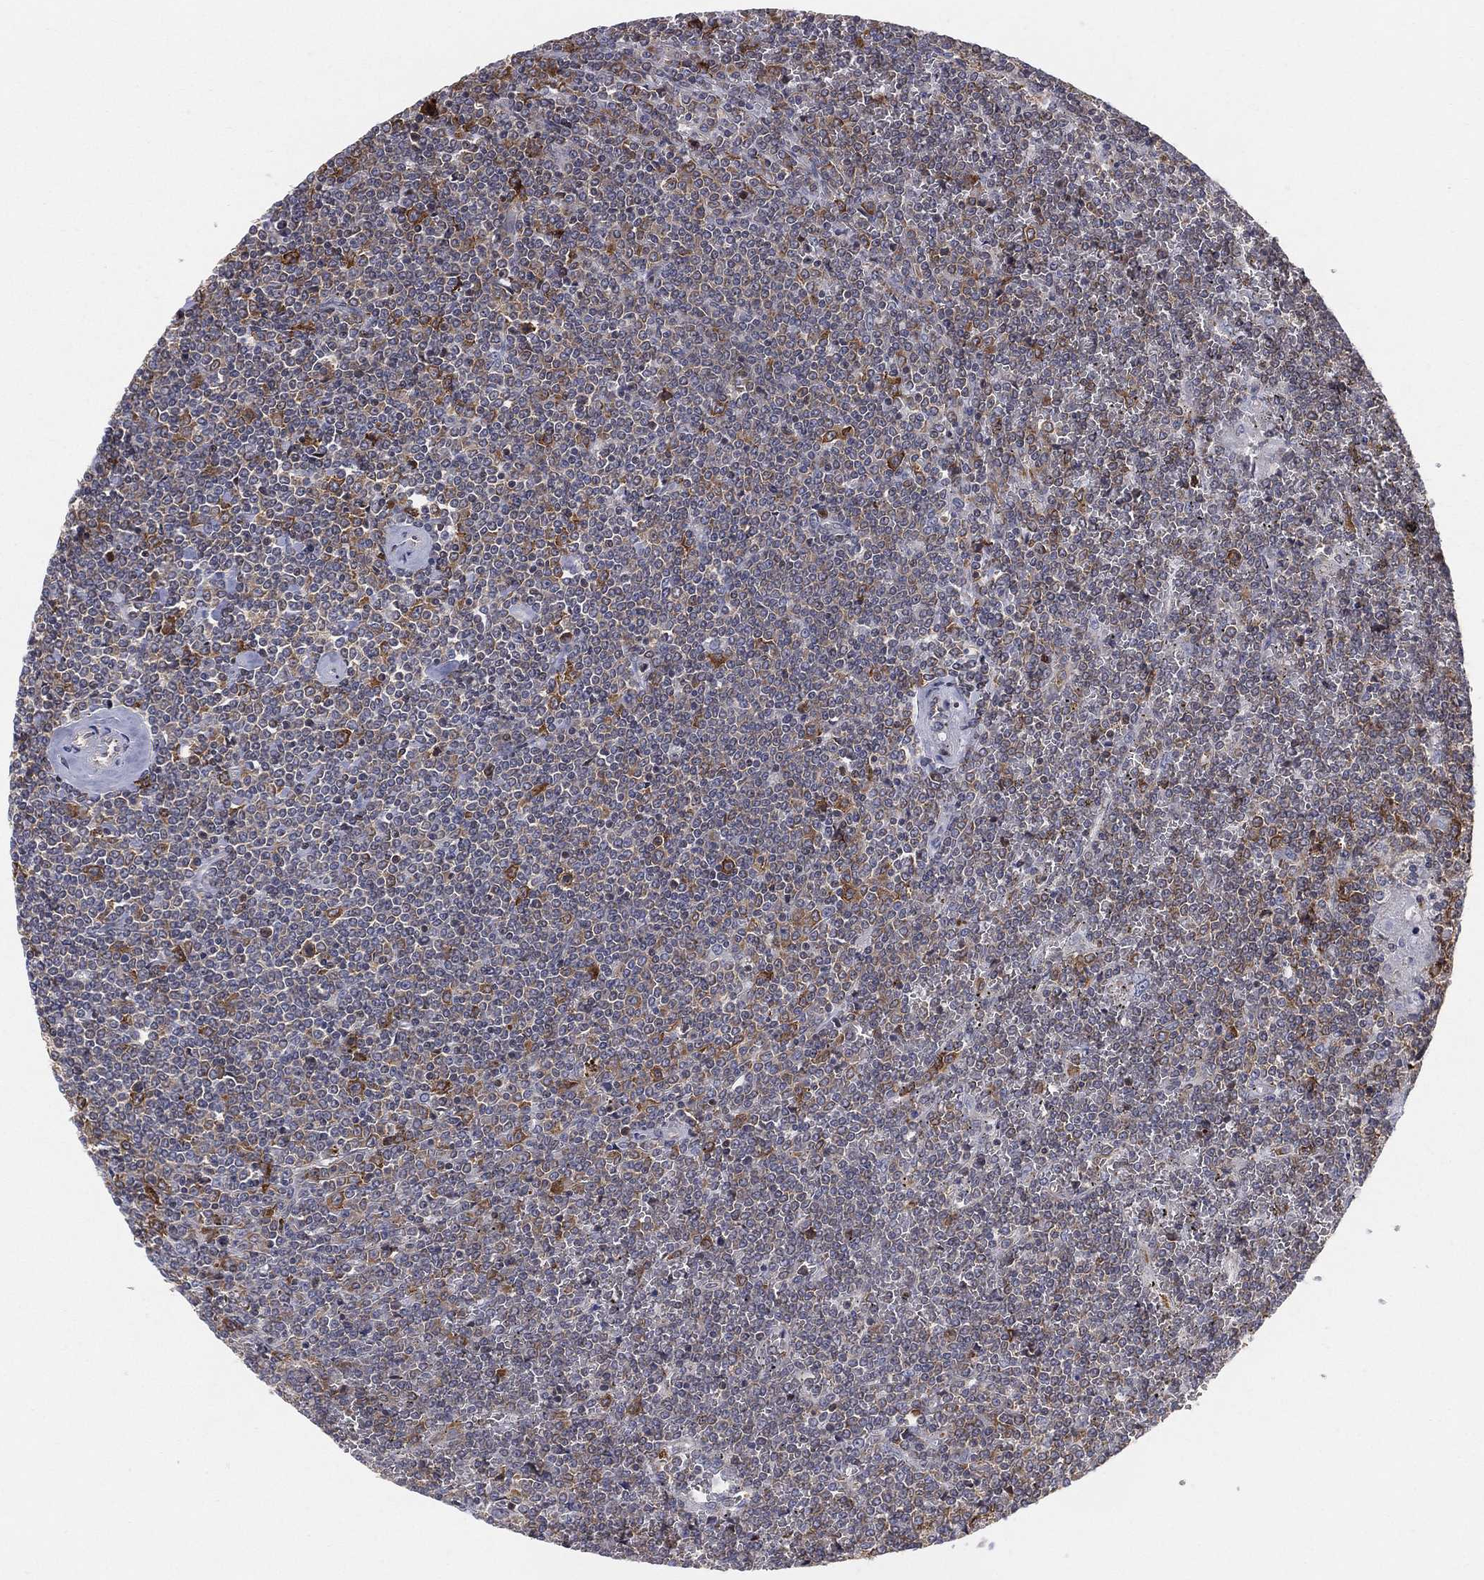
{"staining": {"intensity": "moderate", "quantity": "<25%", "location": "cytoplasmic/membranous"}, "tissue": "lymphoma", "cell_type": "Tumor cells", "image_type": "cancer", "snomed": [{"axis": "morphology", "description": "Malignant lymphoma, non-Hodgkin's type, Low grade"}, {"axis": "topography", "description": "Spleen"}], "caption": "Immunohistochemistry of human lymphoma reveals low levels of moderate cytoplasmic/membranous expression in approximately <25% of tumor cells.", "gene": "TMTC4", "patient": {"sex": "female", "age": 19}}